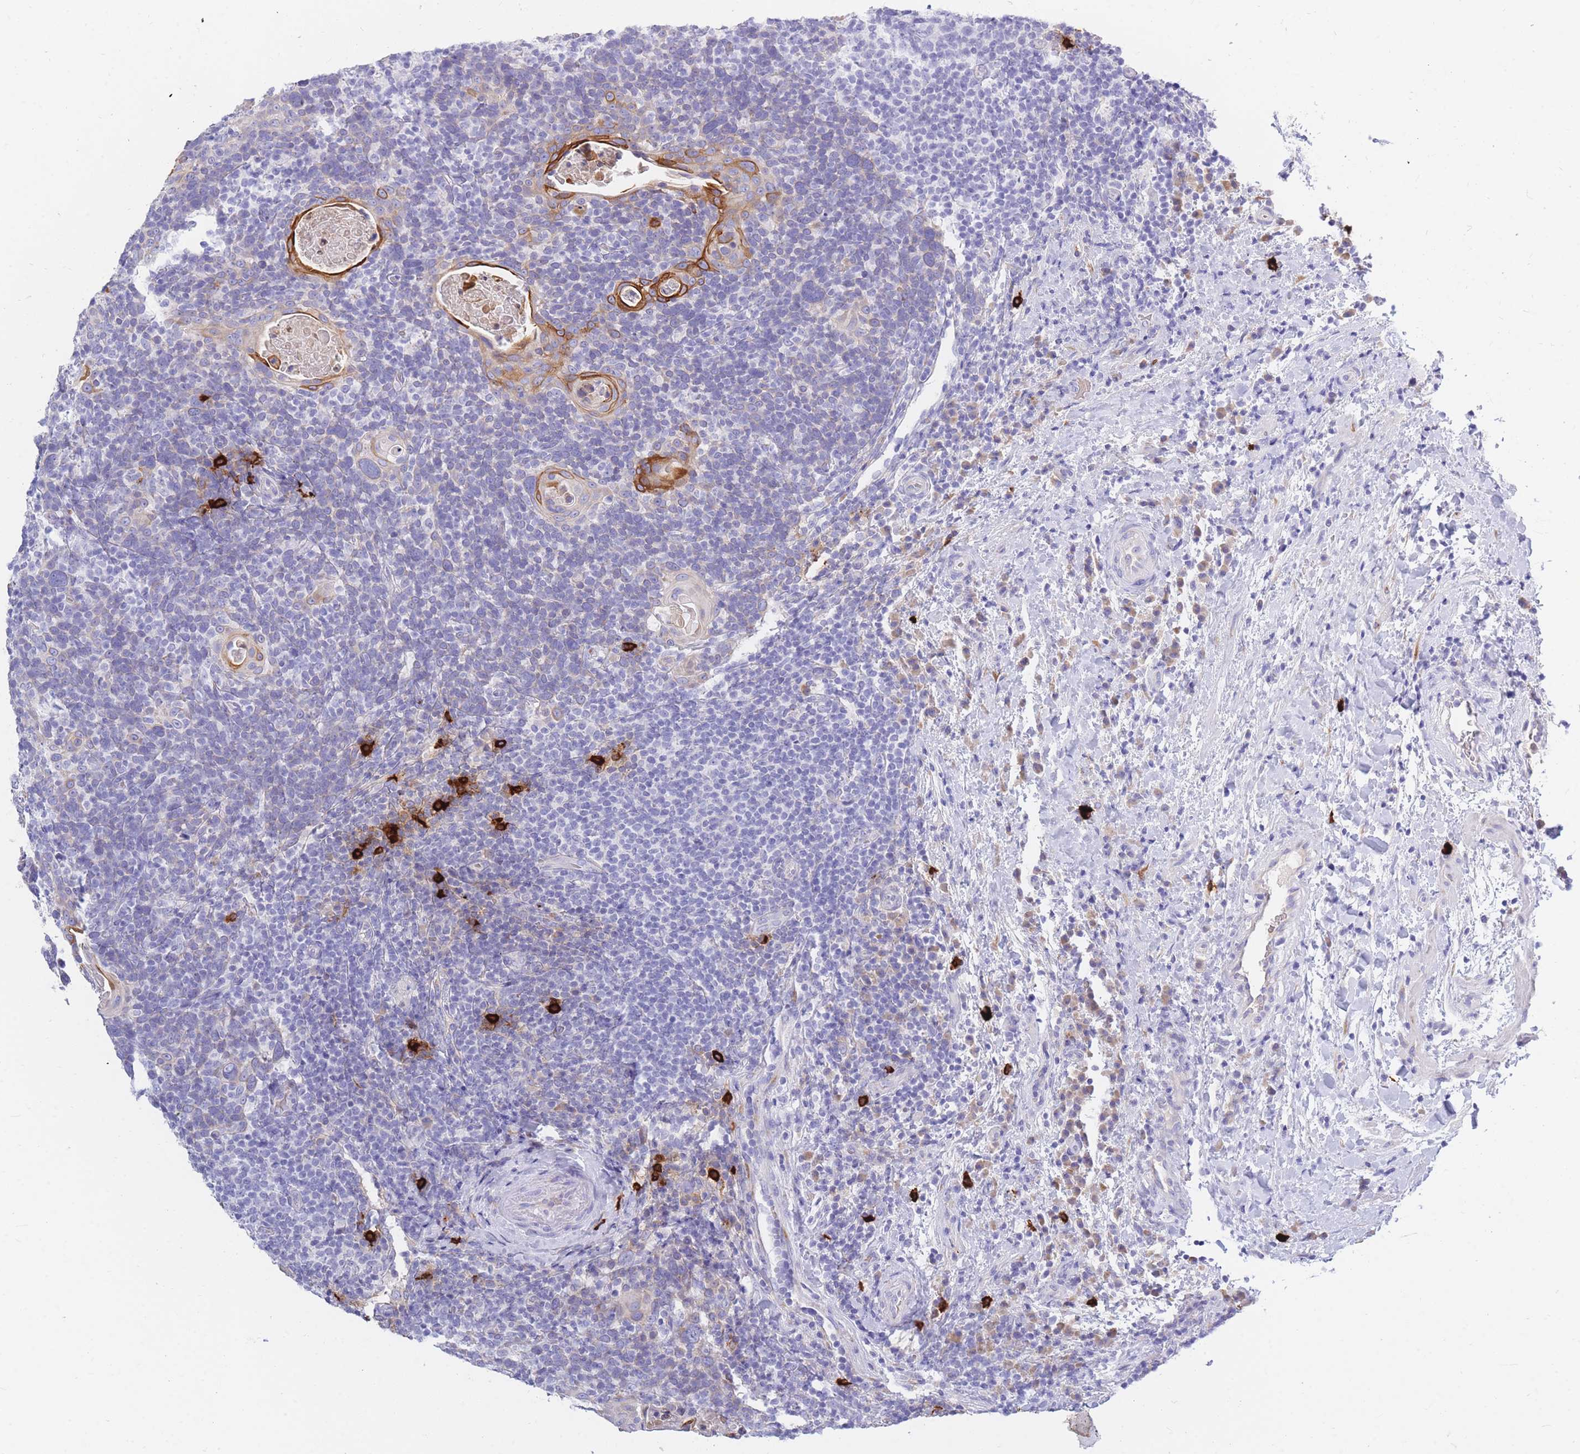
{"staining": {"intensity": "strong", "quantity": "25%-75%", "location": "cytoplasmic/membranous"}, "tissue": "head and neck cancer", "cell_type": "Tumor cells", "image_type": "cancer", "snomed": [{"axis": "morphology", "description": "Squamous cell carcinoma, NOS"}, {"axis": "morphology", "description": "Squamous cell carcinoma, metastatic, NOS"}, {"axis": "topography", "description": "Lymph node"}, {"axis": "topography", "description": "Head-Neck"}], "caption": "This photomicrograph demonstrates head and neck squamous cell carcinoma stained with immunohistochemistry to label a protein in brown. The cytoplasmic/membranous of tumor cells show strong positivity for the protein. Nuclei are counter-stained blue.", "gene": "TPSD1", "patient": {"sex": "male", "age": 62}}